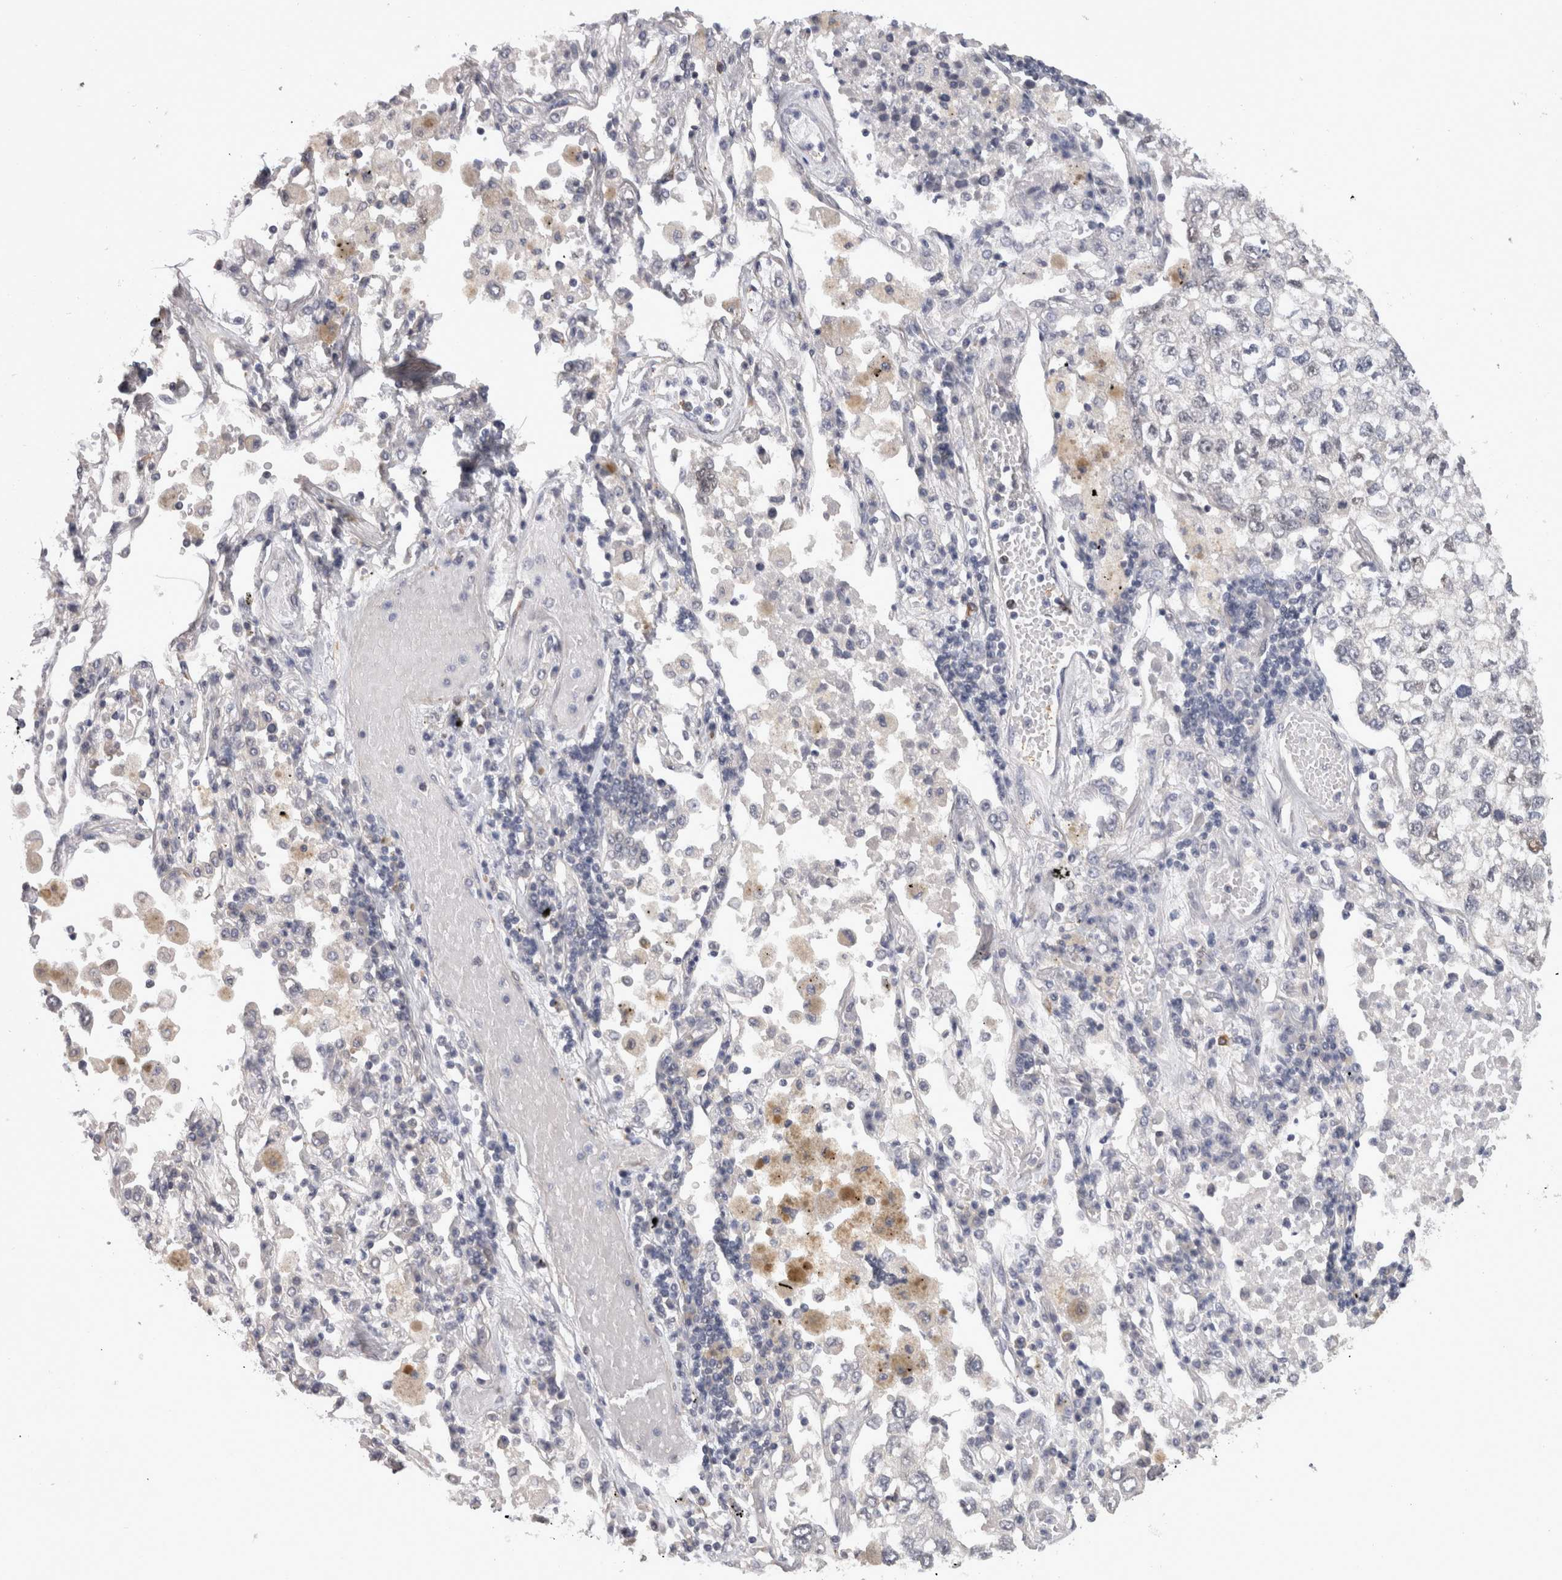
{"staining": {"intensity": "negative", "quantity": "none", "location": "none"}, "tissue": "lung cancer", "cell_type": "Tumor cells", "image_type": "cancer", "snomed": [{"axis": "morphology", "description": "Adenocarcinoma, NOS"}, {"axis": "topography", "description": "Lung"}], "caption": "A micrograph of lung cancer stained for a protein shows no brown staining in tumor cells.", "gene": "RMDN1", "patient": {"sex": "male", "age": 63}}